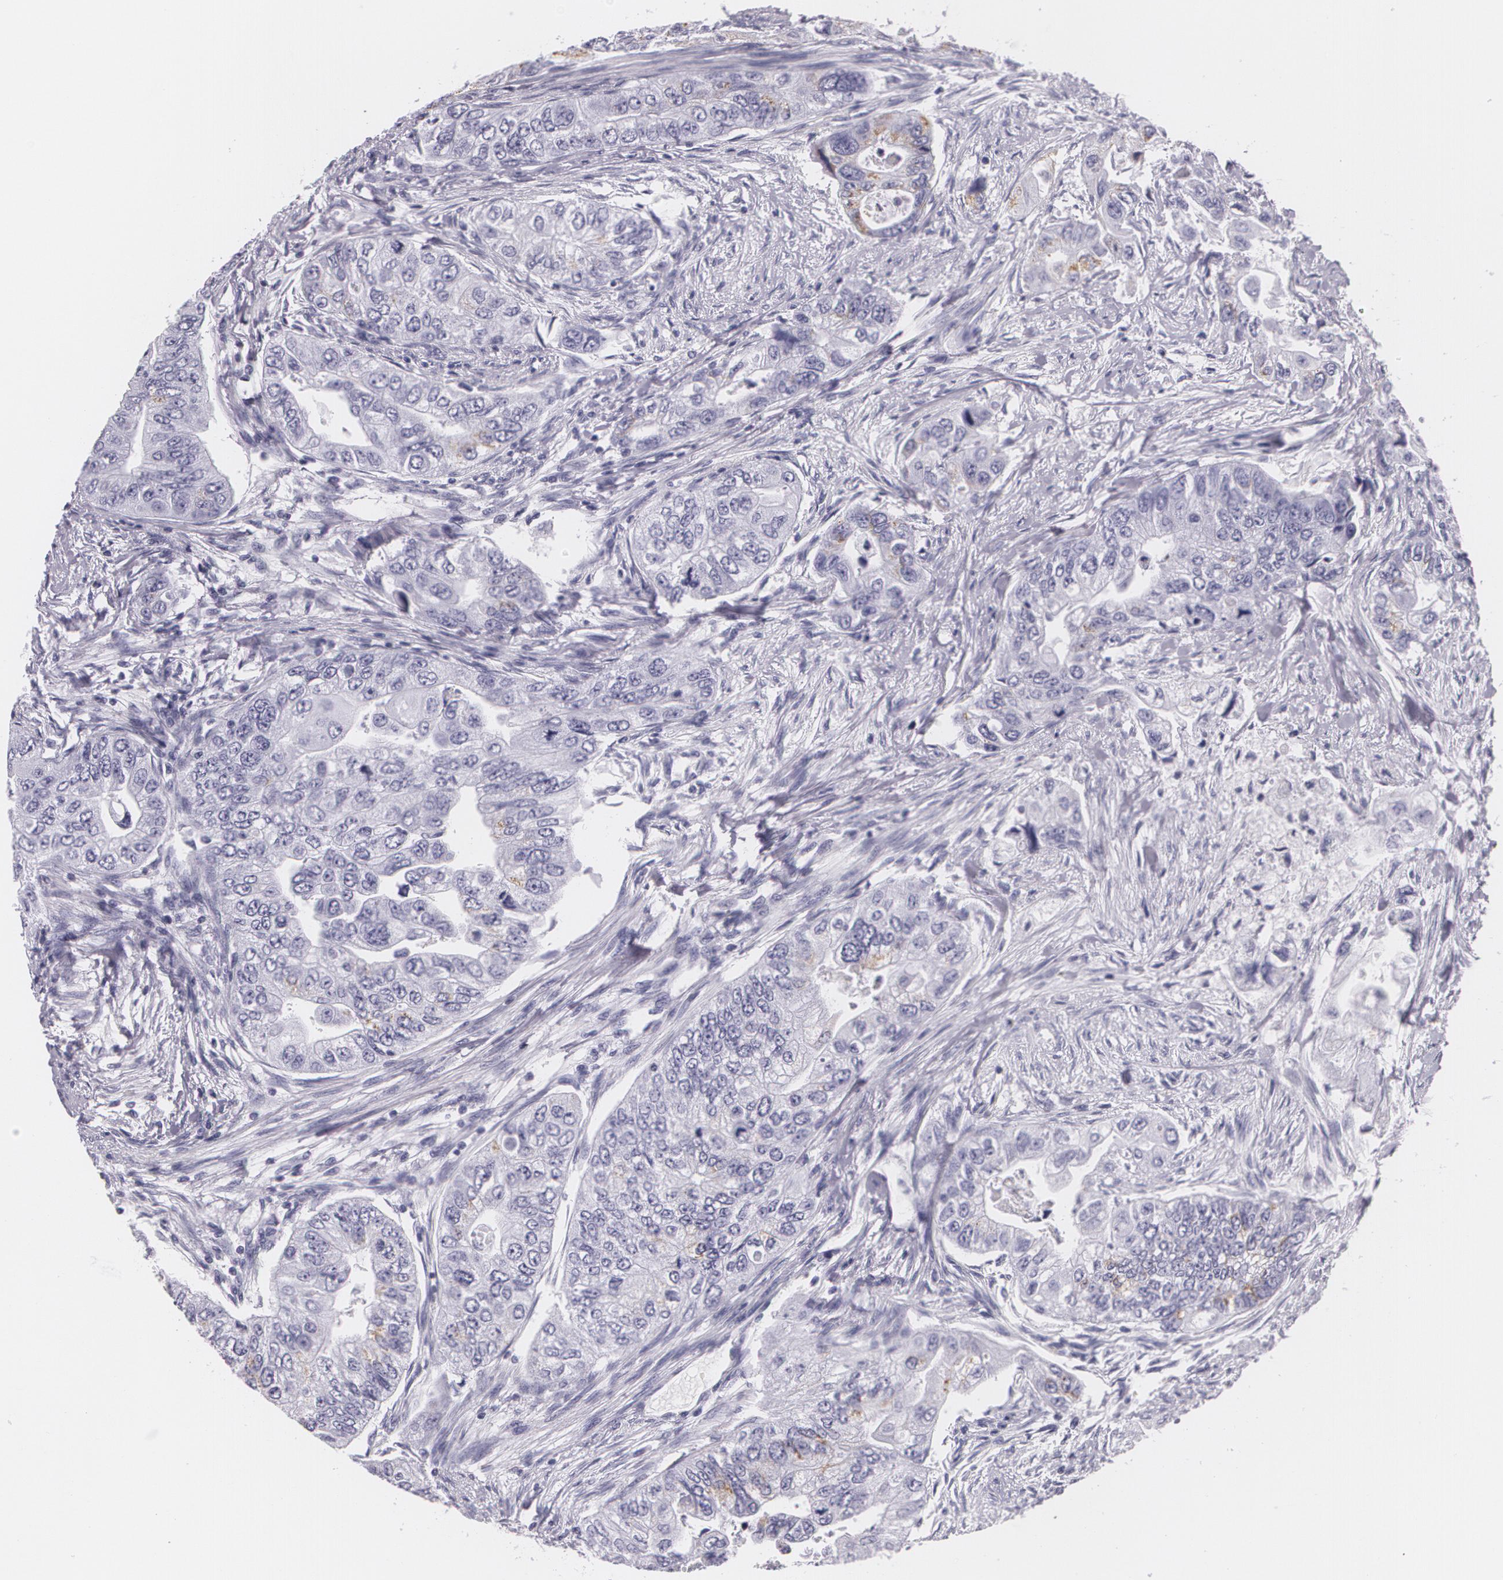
{"staining": {"intensity": "negative", "quantity": "none", "location": "none"}, "tissue": "colorectal cancer", "cell_type": "Tumor cells", "image_type": "cancer", "snomed": [{"axis": "morphology", "description": "Adenocarcinoma, NOS"}, {"axis": "topography", "description": "Colon"}], "caption": "Image shows no protein expression in tumor cells of adenocarcinoma (colorectal) tissue.", "gene": "DLG4", "patient": {"sex": "female", "age": 11}}